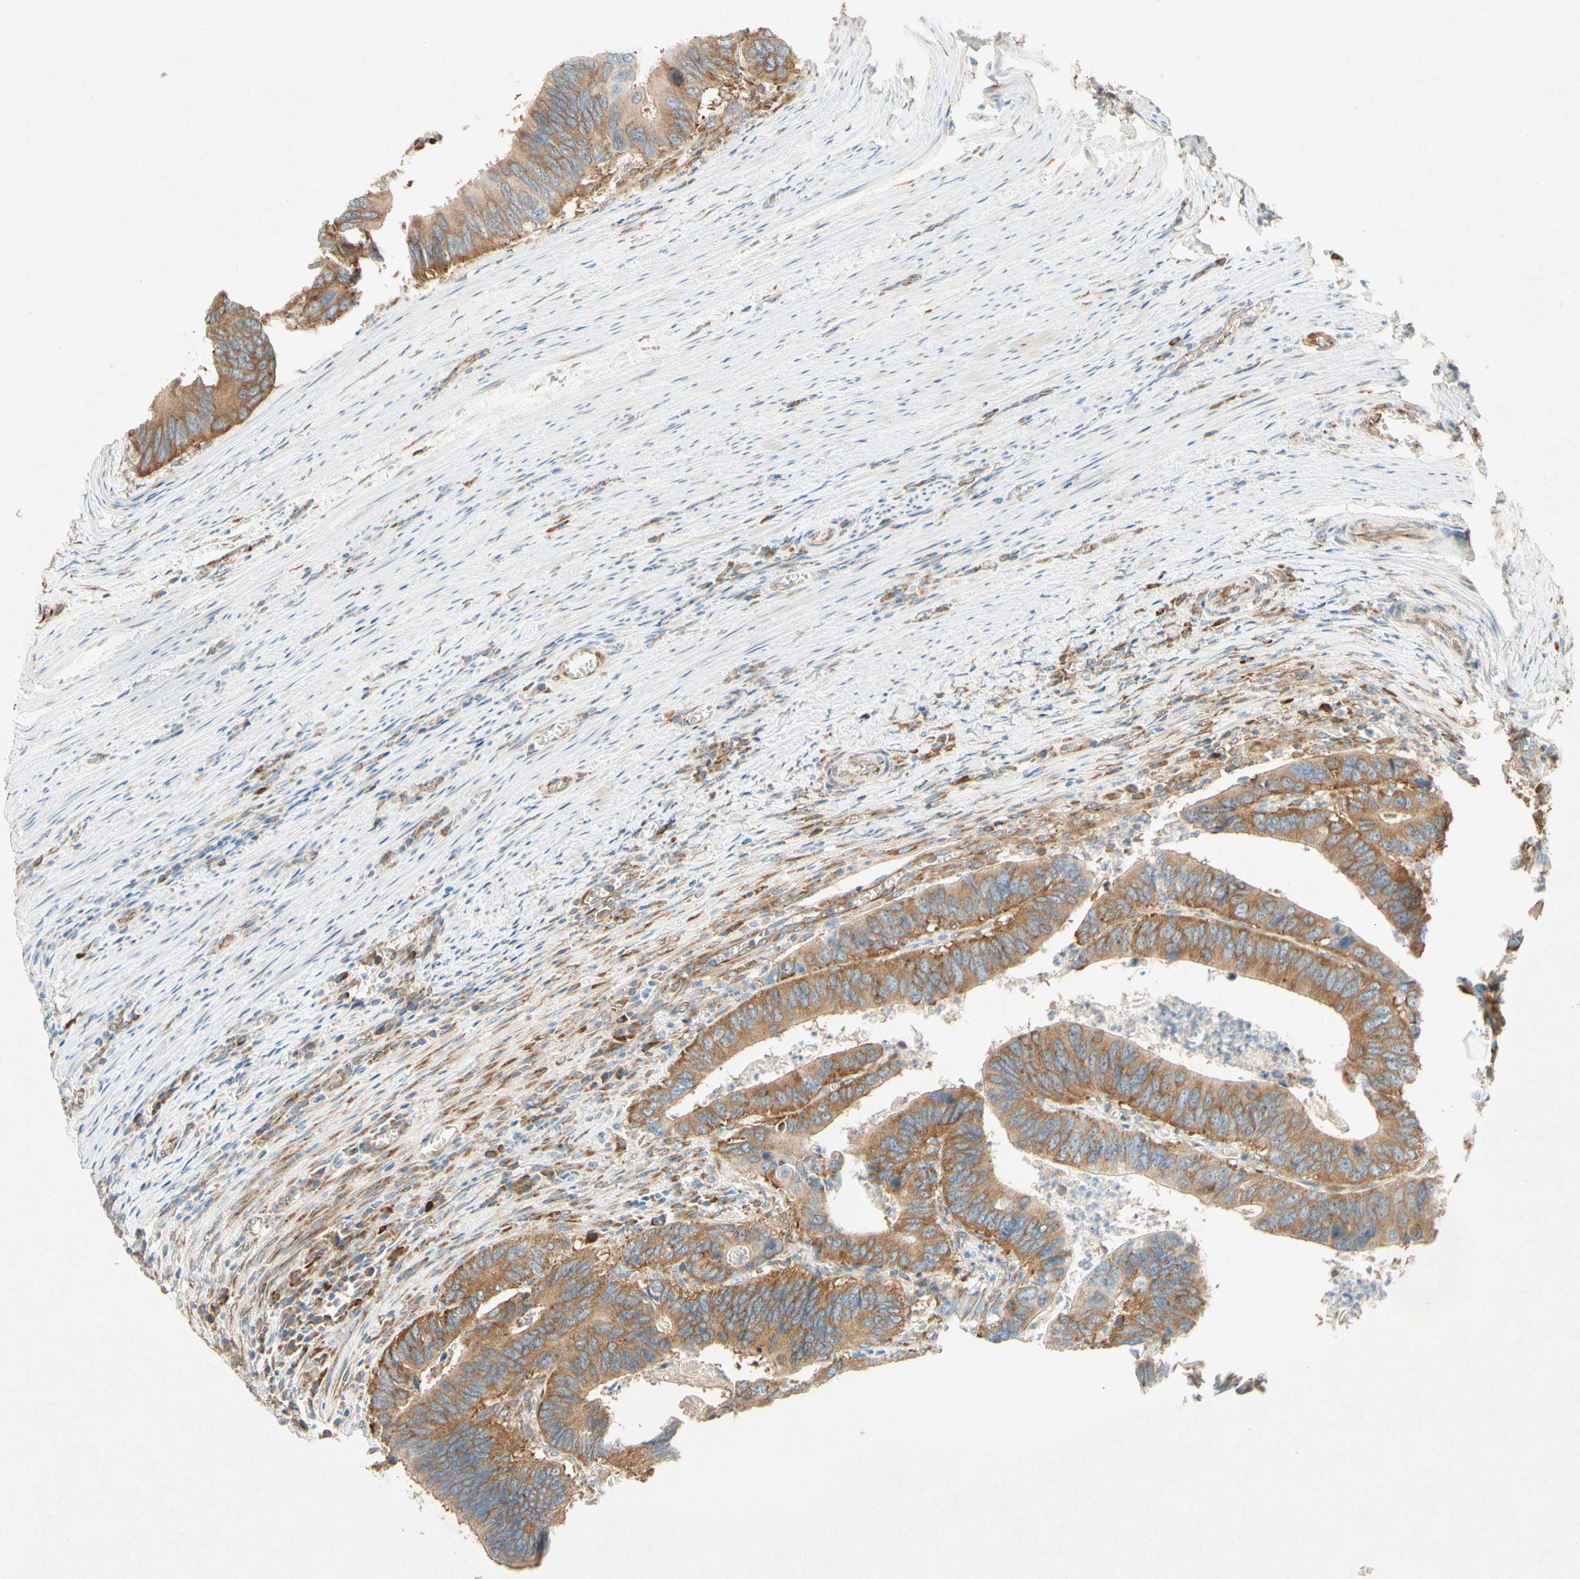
{"staining": {"intensity": "moderate", "quantity": "25%-75%", "location": "cytoplasmic/membranous"}, "tissue": "colorectal cancer", "cell_type": "Tumor cells", "image_type": "cancer", "snomed": [{"axis": "morphology", "description": "Adenocarcinoma, NOS"}, {"axis": "topography", "description": "Colon"}], "caption": "Immunohistochemical staining of human adenocarcinoma (colorectal) demonstrates medium levels of moderate cytoplasmic/membranous protein expression in approximately 25%-75% of tumor cells. (DAB IHC with brightfield microscopy, high magnification).", "gene": "PABPC1", "patient": {"sex": "male", "age": 72}}